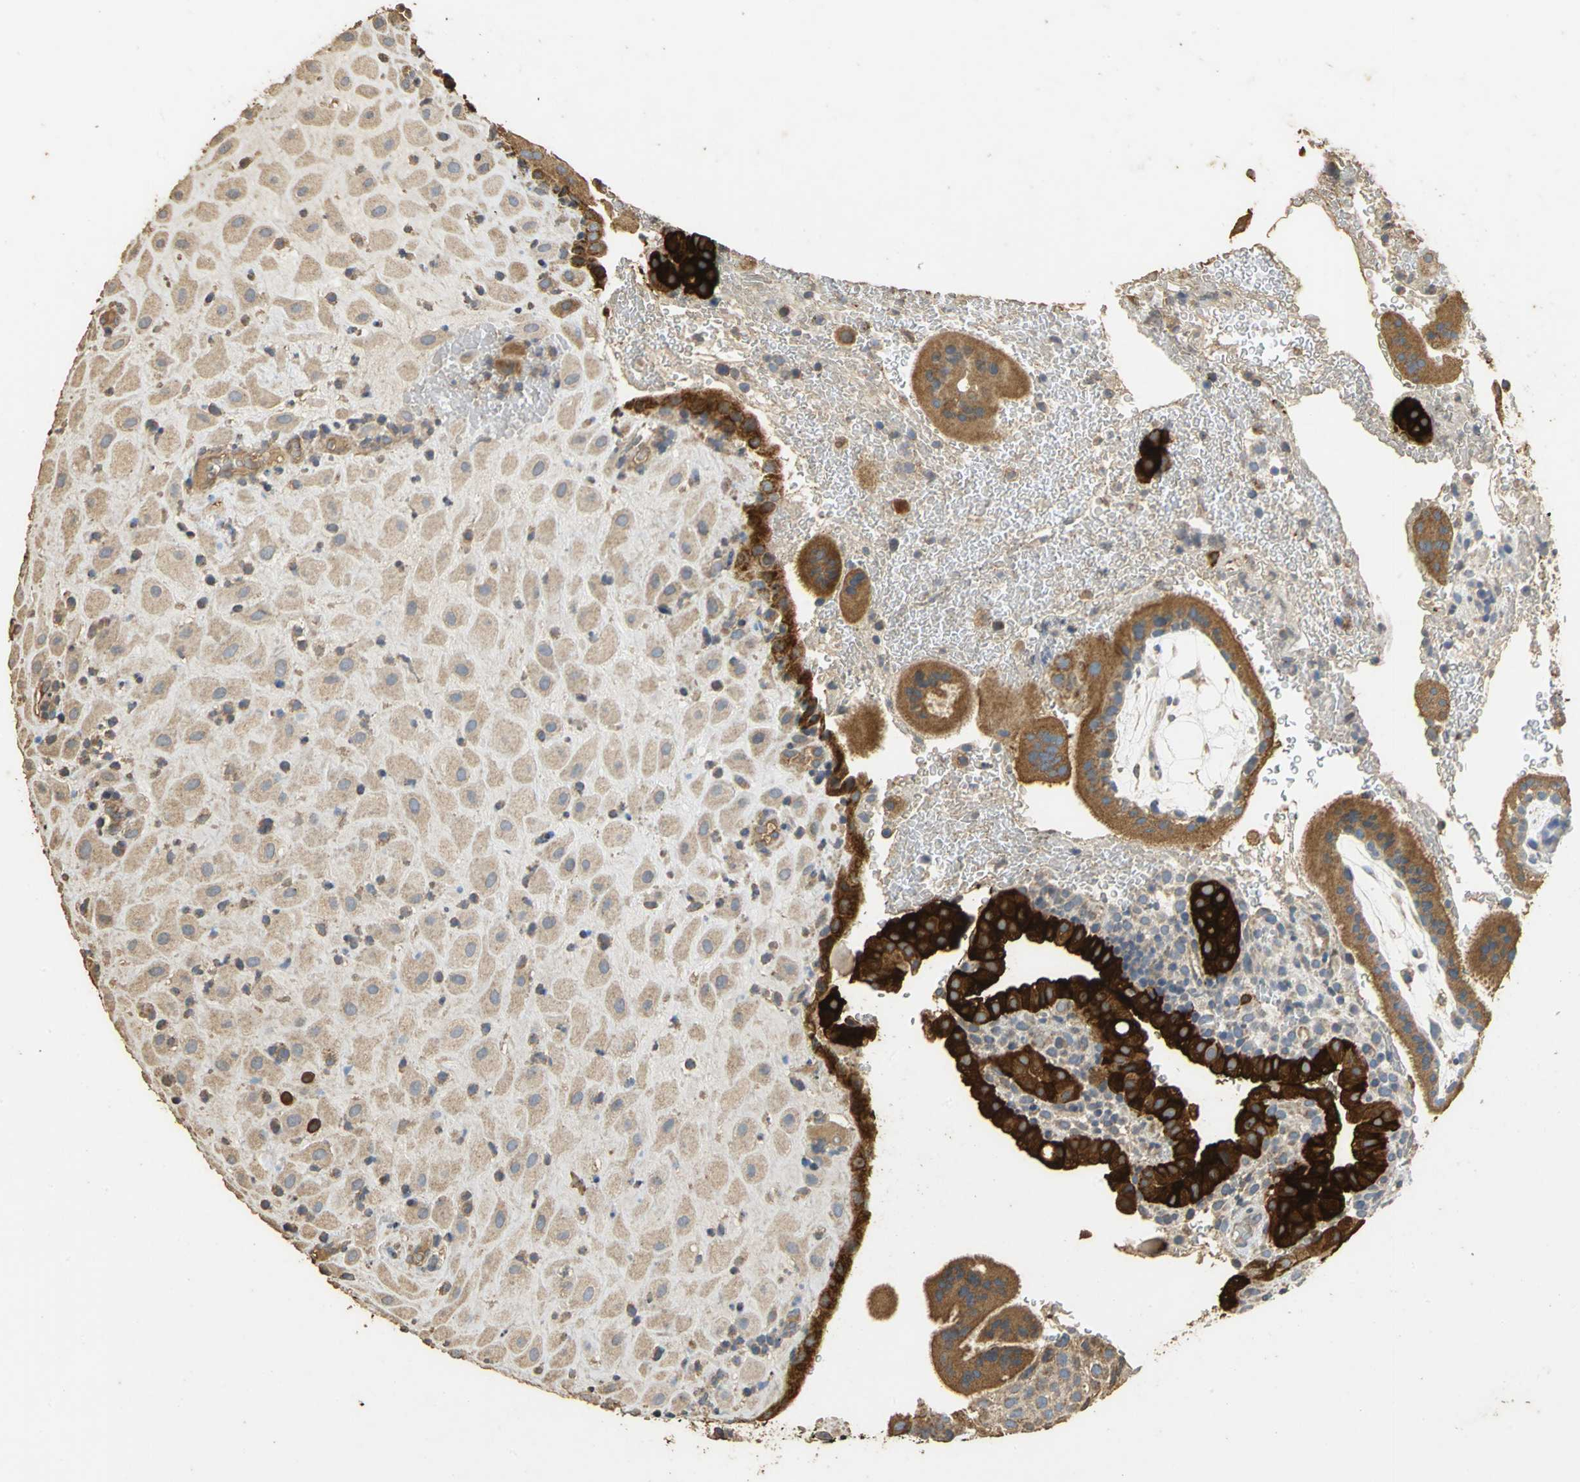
{"staining": {"intensity": "weak", "quantity": ">75%", "location": "cytoplasmic/membranous"}, "tissue": "placenta", "cell_type": "Decidual cells", "image_type": "normal", "snomed": [{"axis": "morphology", "description": "Normal tissue, NOS"}, {"axis": "topography", "description": "Placenta"}], "caption": "Weak cytoplasmic/membranous protein positivity is appreciated in approximately >75% of decidual cells in placenta. Using DAB (3,3'-diaminobenzidine) (brown) and hematoxylin (blue) stains, captured at high magnification using brightfield microscopy.", "gene": "ACSL4", "patient": {"sex": "female", "age": 19}}